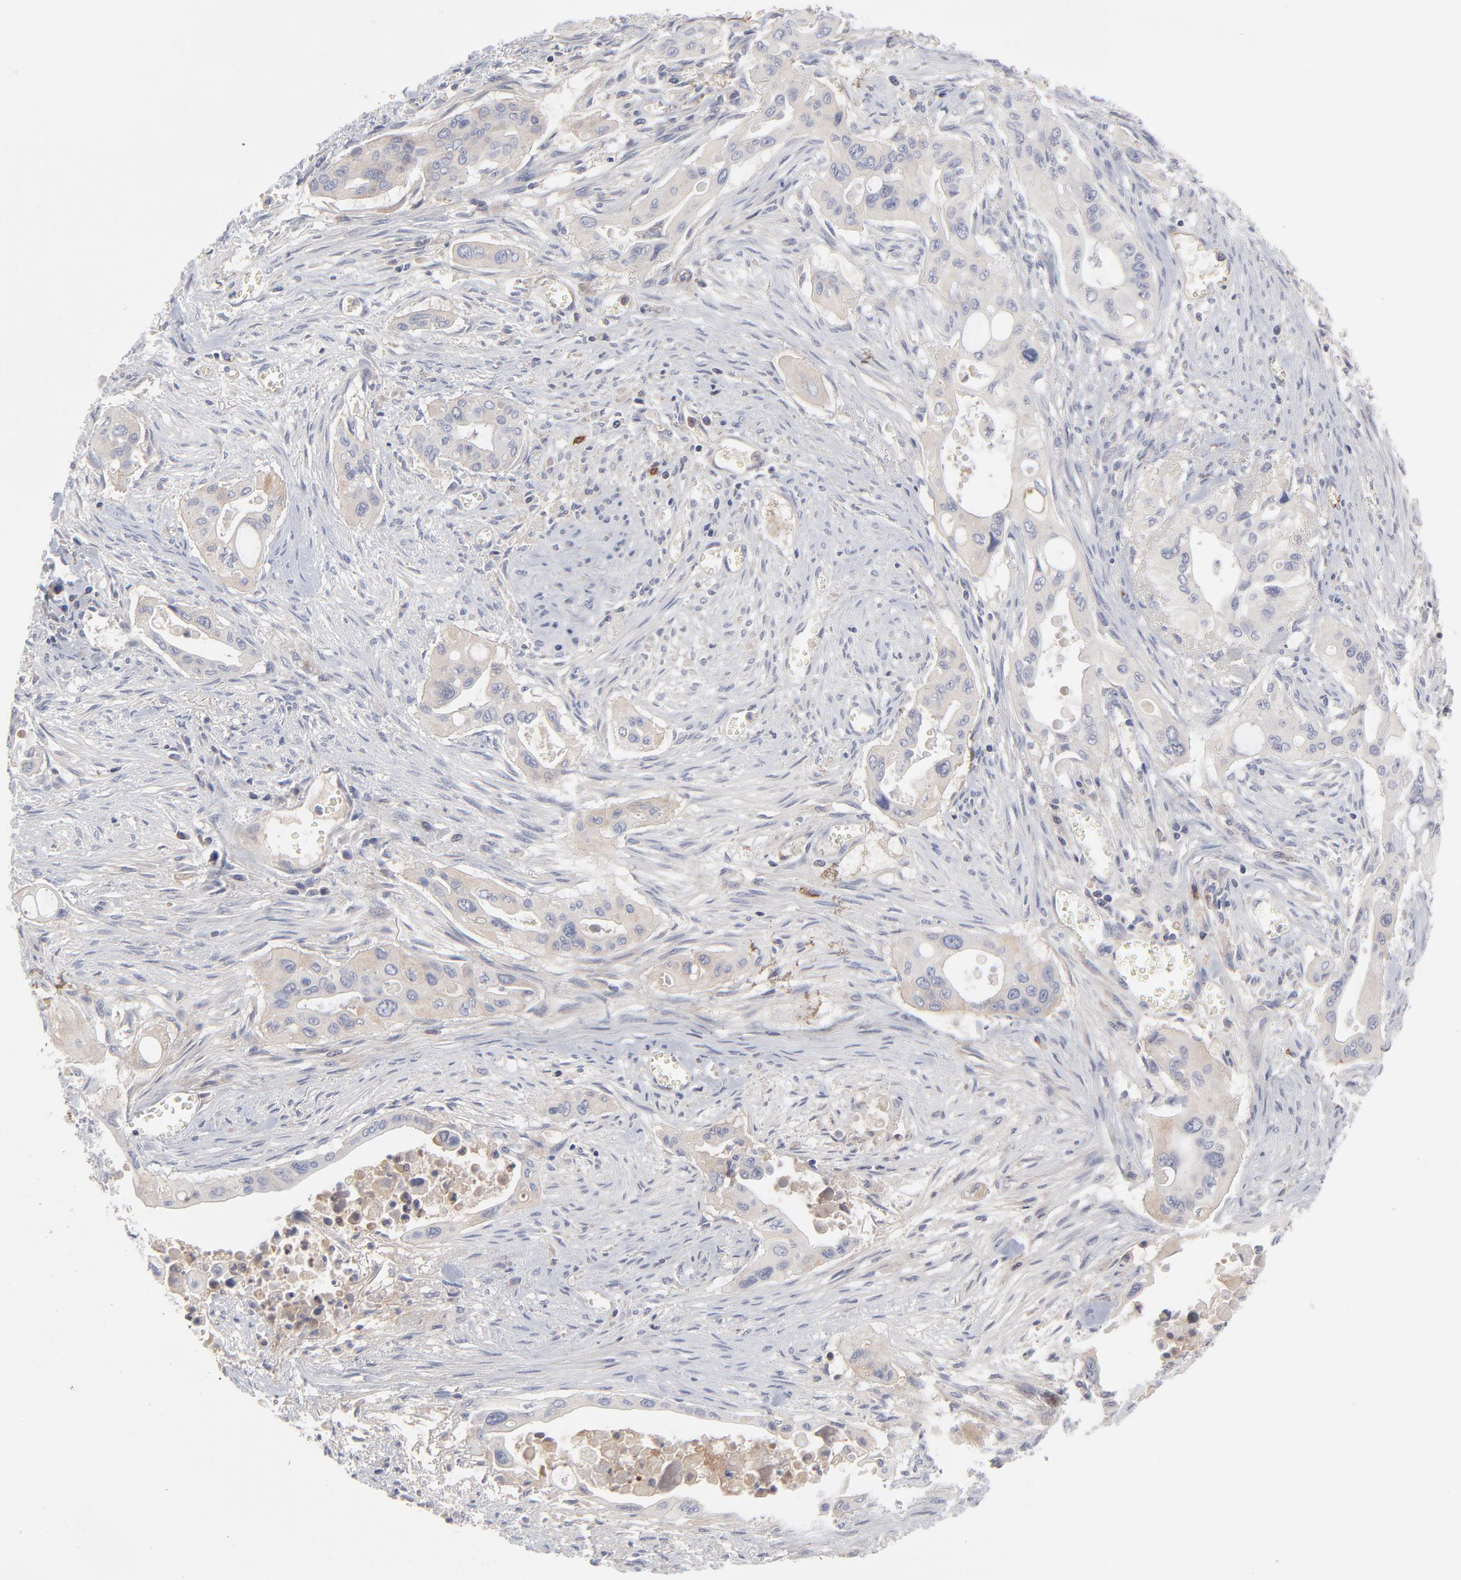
{"staining": {"intensity": "negative", "quantity": "none", "location": "none"}, "tissue": "pancreatic cancer", "cell_type": "Tumor cells", "image_type": "cancer", "snomed": [{"axis": "morphology", "description": "Adenocarcinoma, NOS"}, {"axis": "topography", "description": "Pancreas"}], "caption": "Immunohistochemistry photomicrograph of human adenocarcinoma (pancreatic) stained for a protein (brown), which shows no positivity in tumor cells.", "gene": "CCR3", "patient": {"sex": "male", "age": 77}}